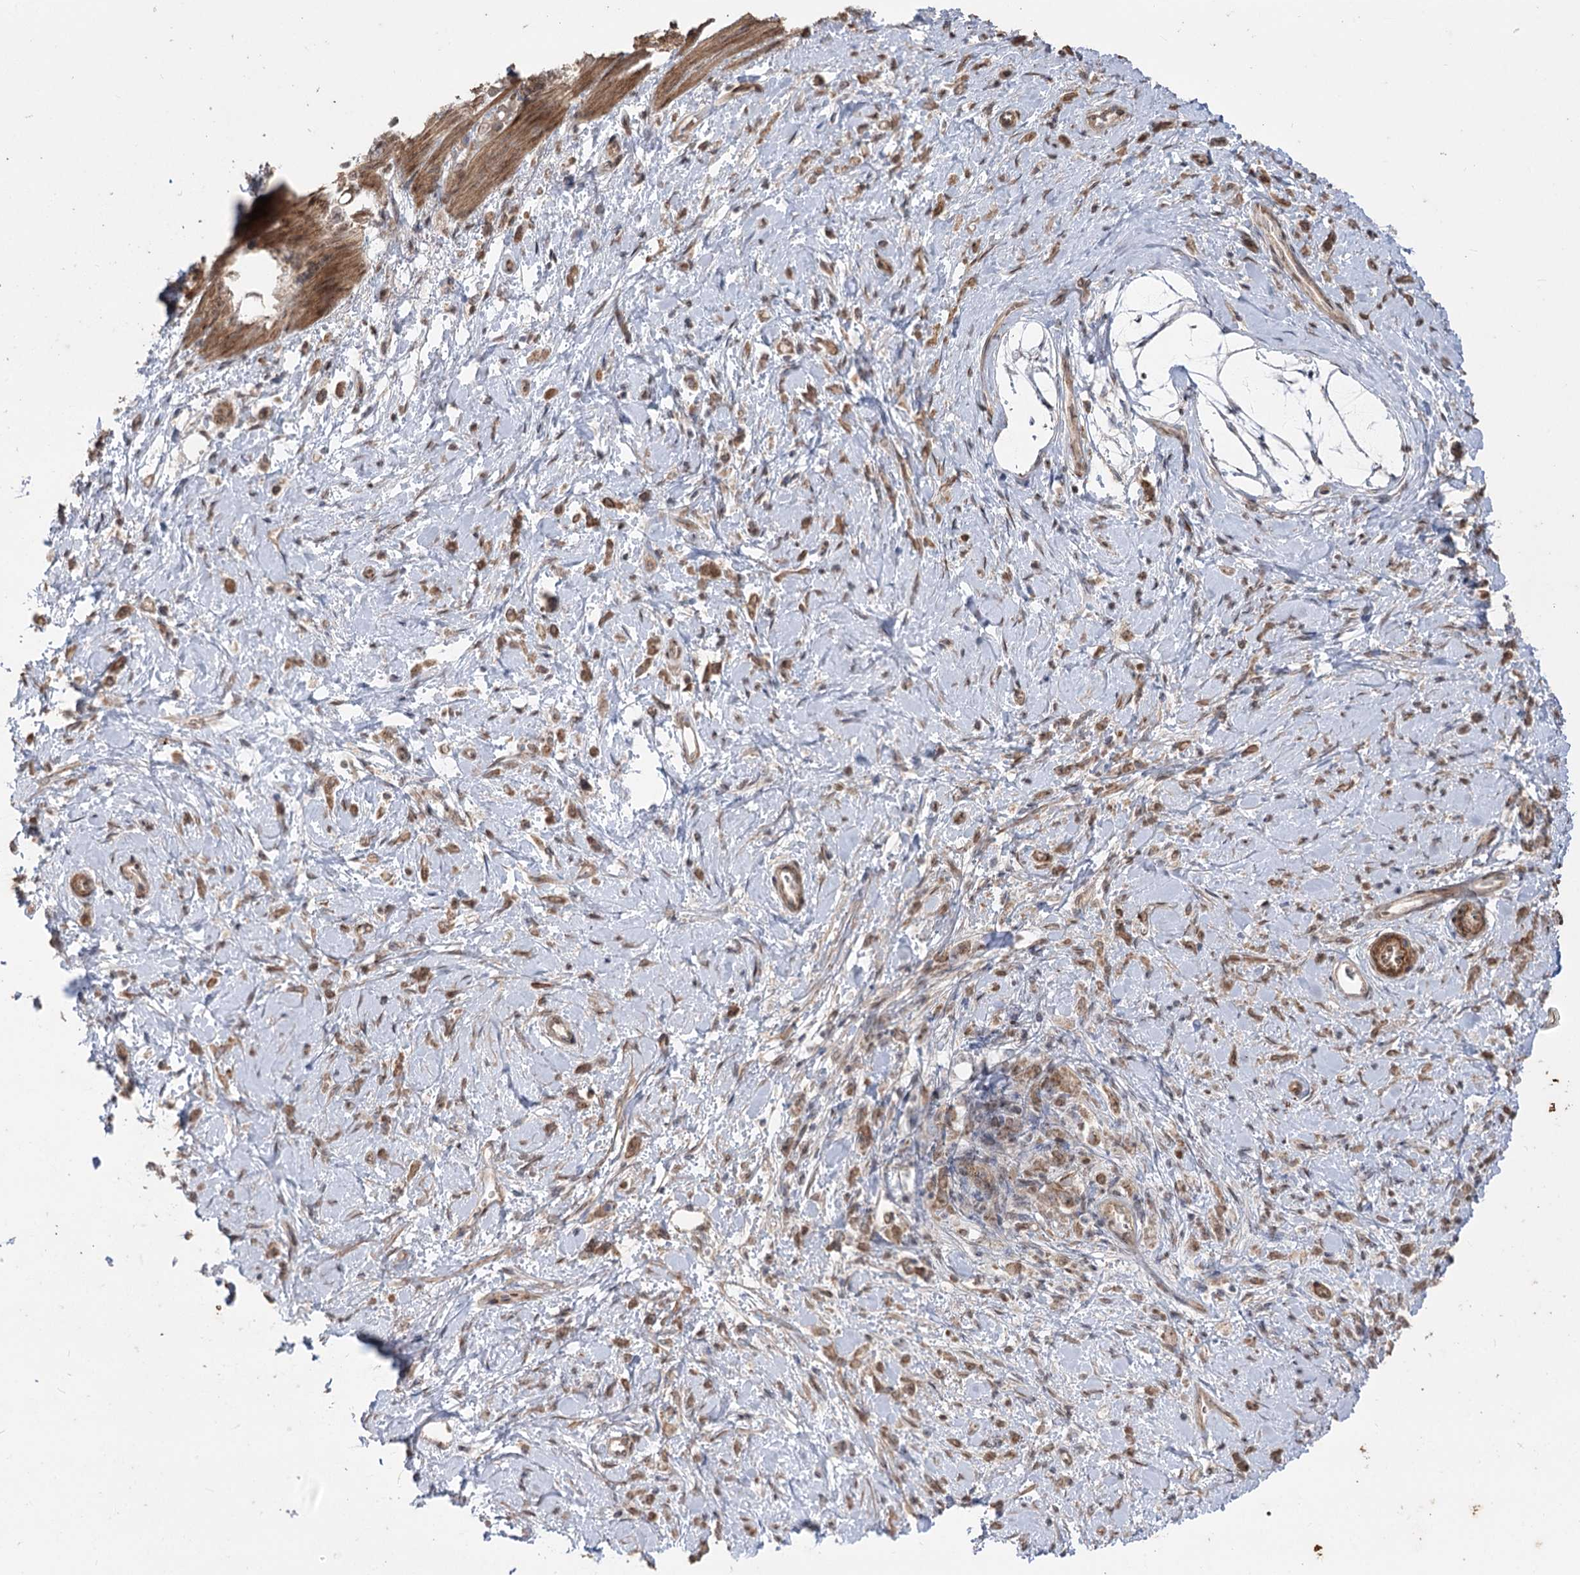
{"staining": {"intensity": "moderate", "quantity": ">75%", "location": "cytoplasmic/membranous"}, "tissue": "stomach cancer", "cell_type": "Tumor cells", "image_type": "cancer", "snomed": [{"axis": "morphology", "description": "Adenocarcinoma, NOS"}, {"axis": "topography", "description": "Stomach"}], "caption": "Immunohistochemical staining of stomach cancer shows moderate cytoplasmic/membranous protein positivity in about >75% of tumor cells.", "gene": "ZSCAN23", "patient": {"sex": "female", "age": 60}}